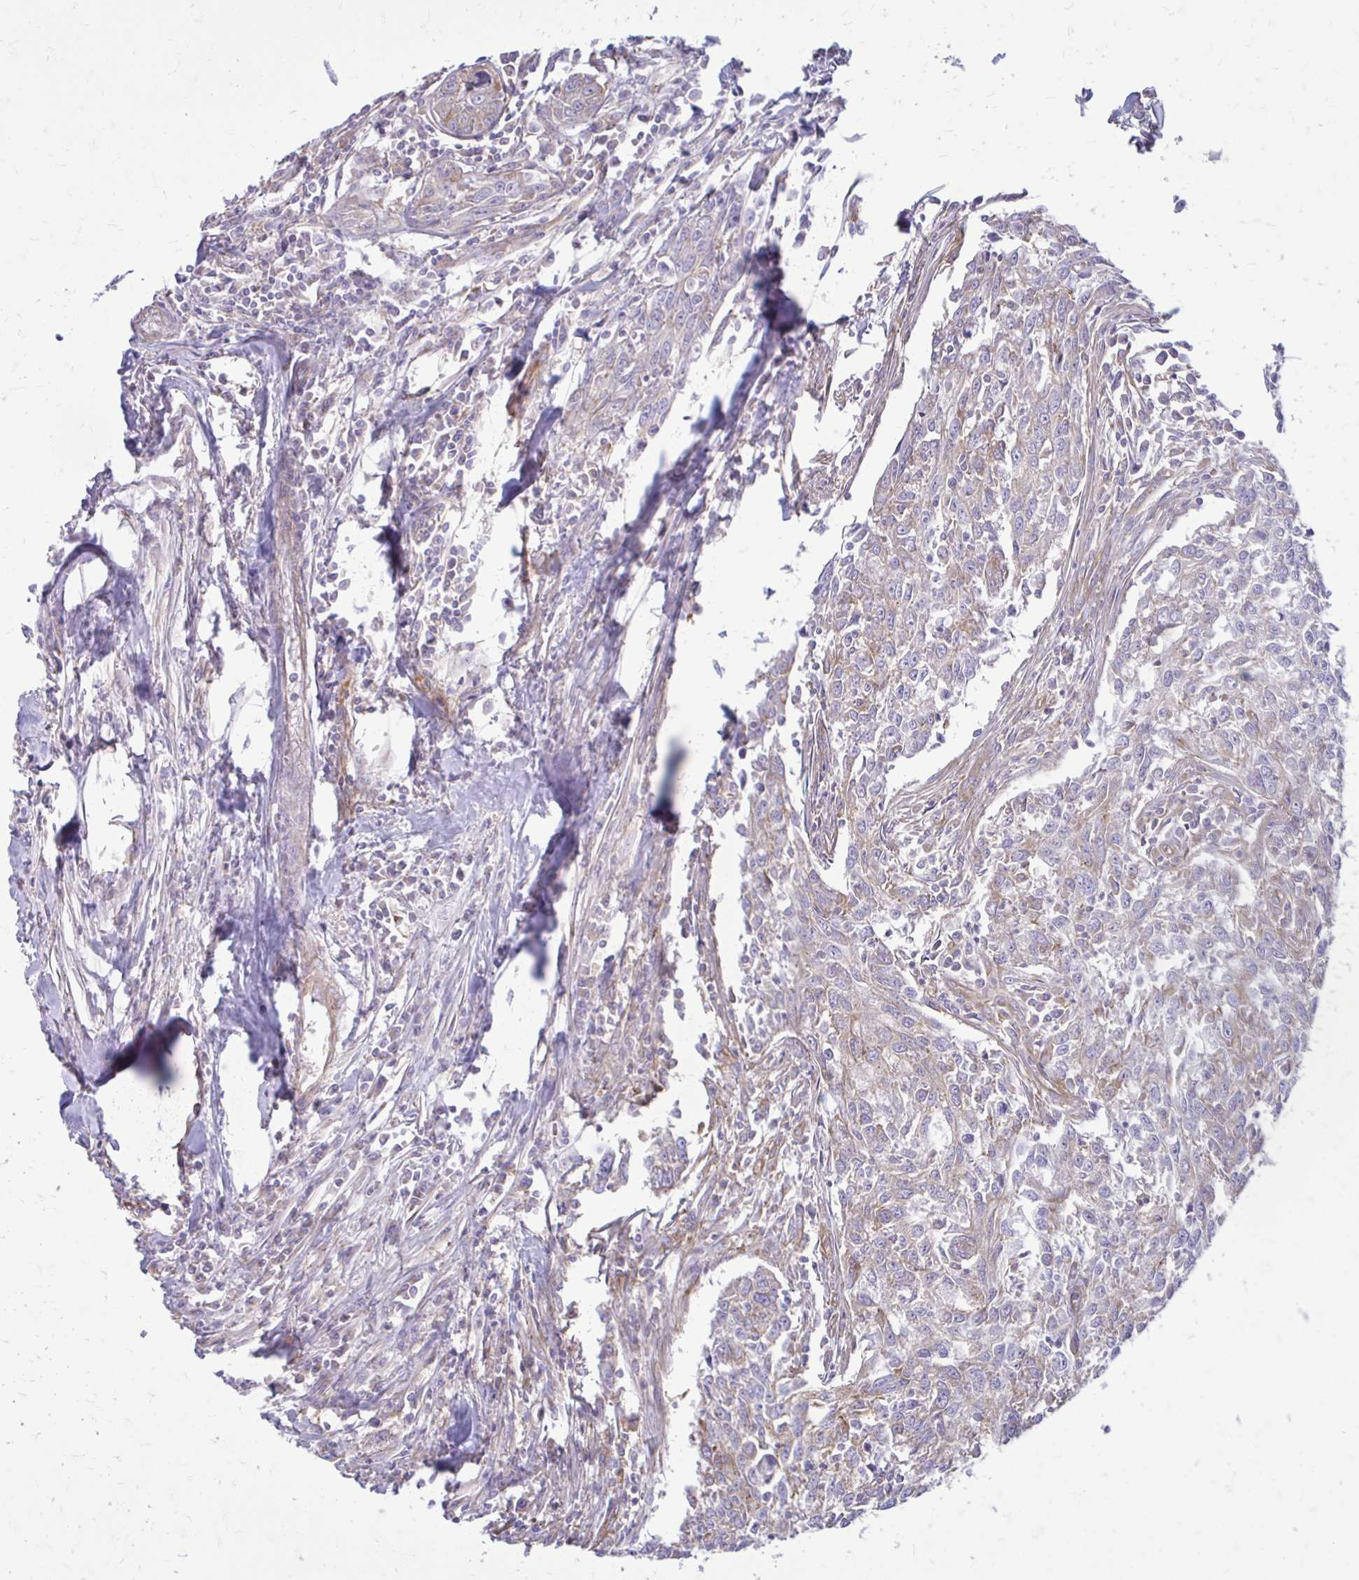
{"staining": {"intensity": "weak", "quantity": "<25%", "location": "cytoplasmic/membranous"}, "tissue": "breast cancer", "cell_type": "Tumor cells", "image_type": "cancer", "snomed": [{"axis": "morphology", "description": "Duct carcinoma"}, {"axis": "topography", "description": "Breast"}], "caption": "Tumor cells show no significant protein staining in breast infiltrating ductal carcinoma. (Brightfield microscopy of DAB (3,3'-diaminobenzidine) immunohistochemistry (IHC) at high magnification).", "gene": "CLTA", "patient": {"sex": "female", "age": 50}}